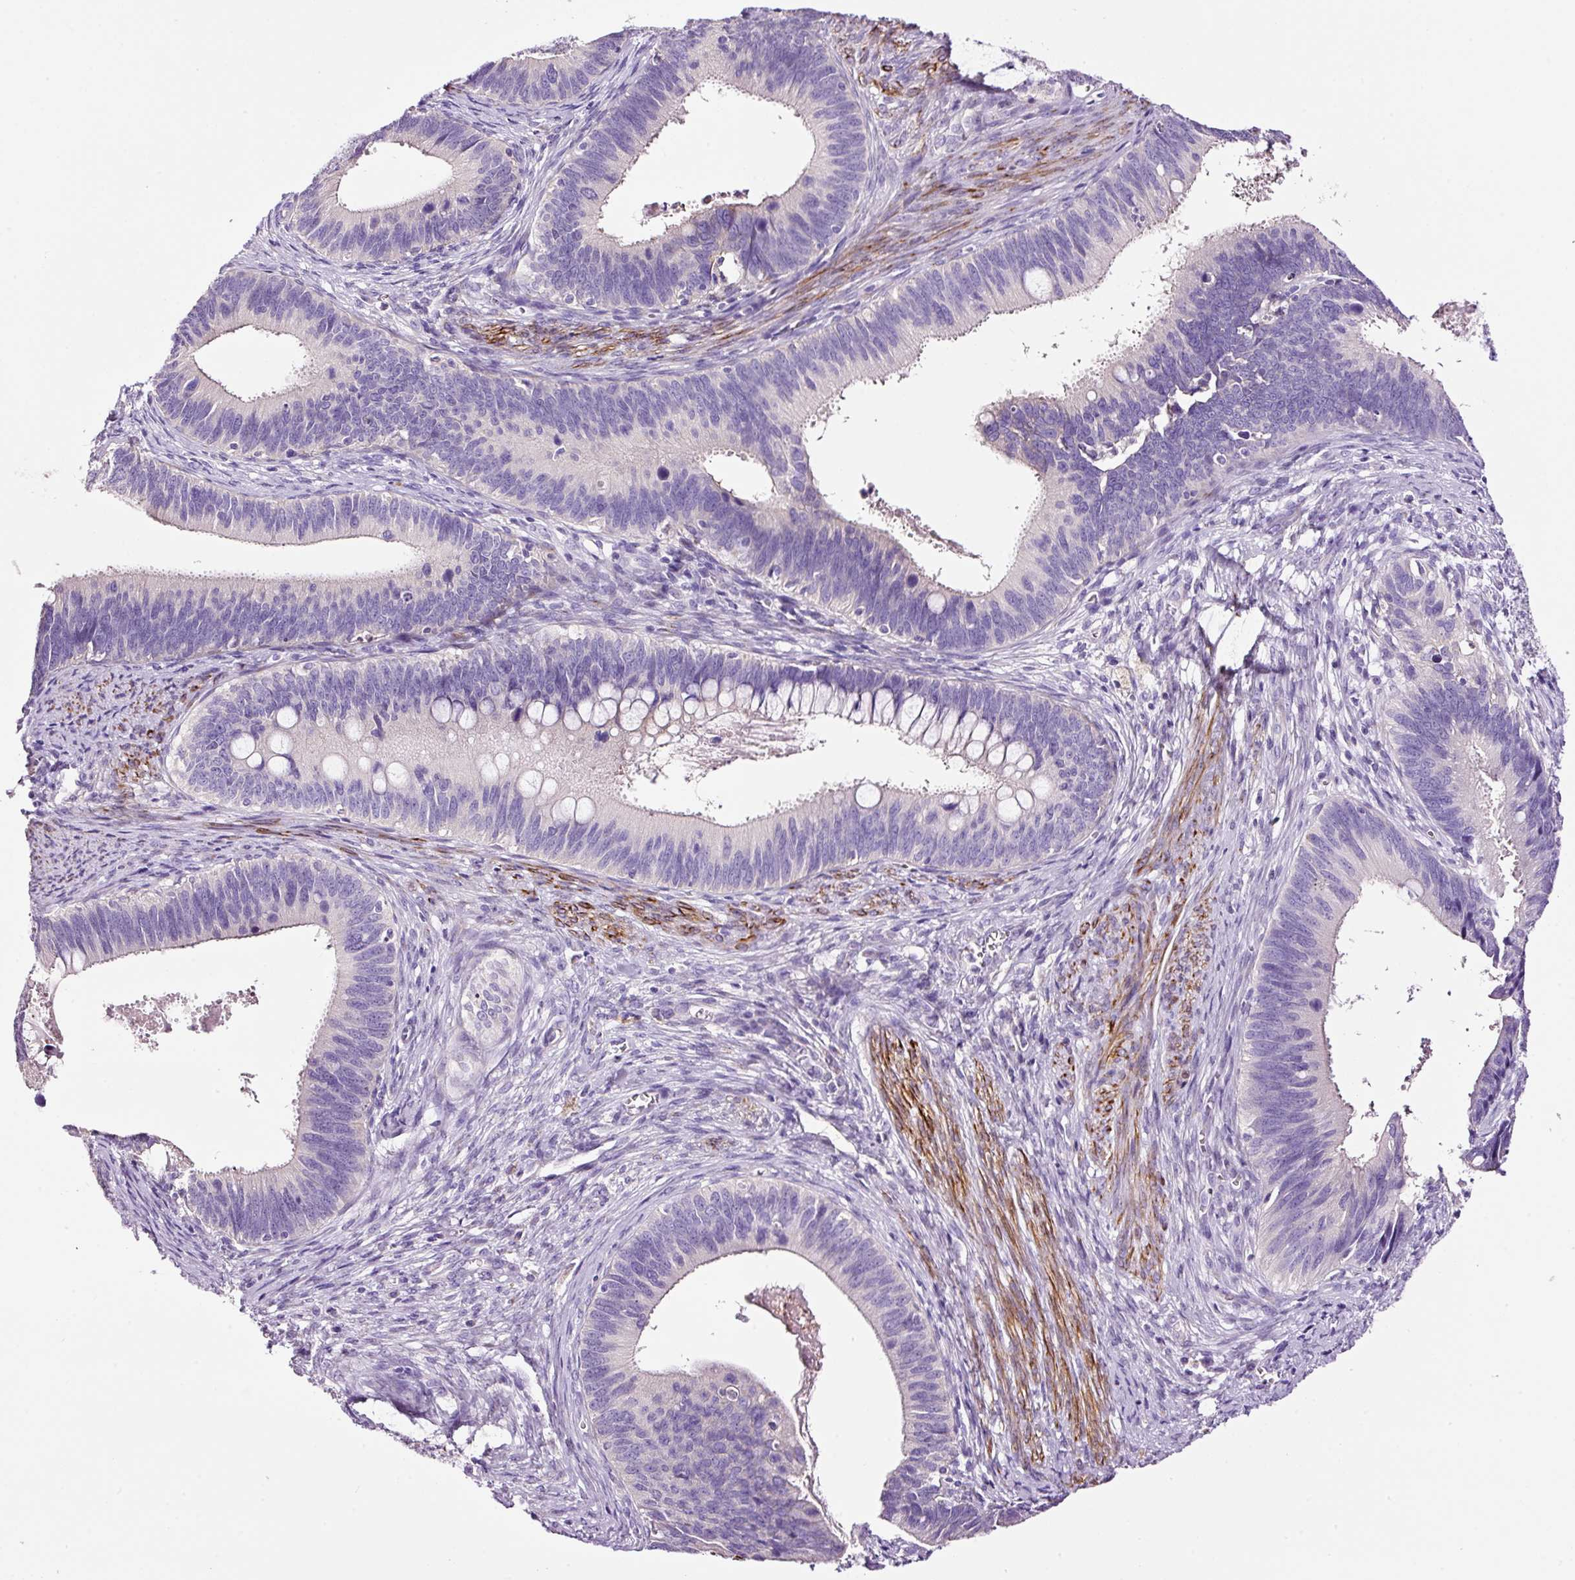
{"staining": {"intensity": "negative", "quantity": "none", "location": "none"}, "tissue": "cervical cancer", "cell_type": "Tumor cells", "image_type": "cancer", "snomed": [{"axis": "morphology", "description": "Adenocarcinoma, NOS"}, {"axis": "topography", "description": "Cervix"}], "caption": "A high-resolution image shows IHC staining of cervical cancer, which shows no significant expression in tumor cells.", "gene": "PAM", "patient": {"sex": "female", "age": 42}}